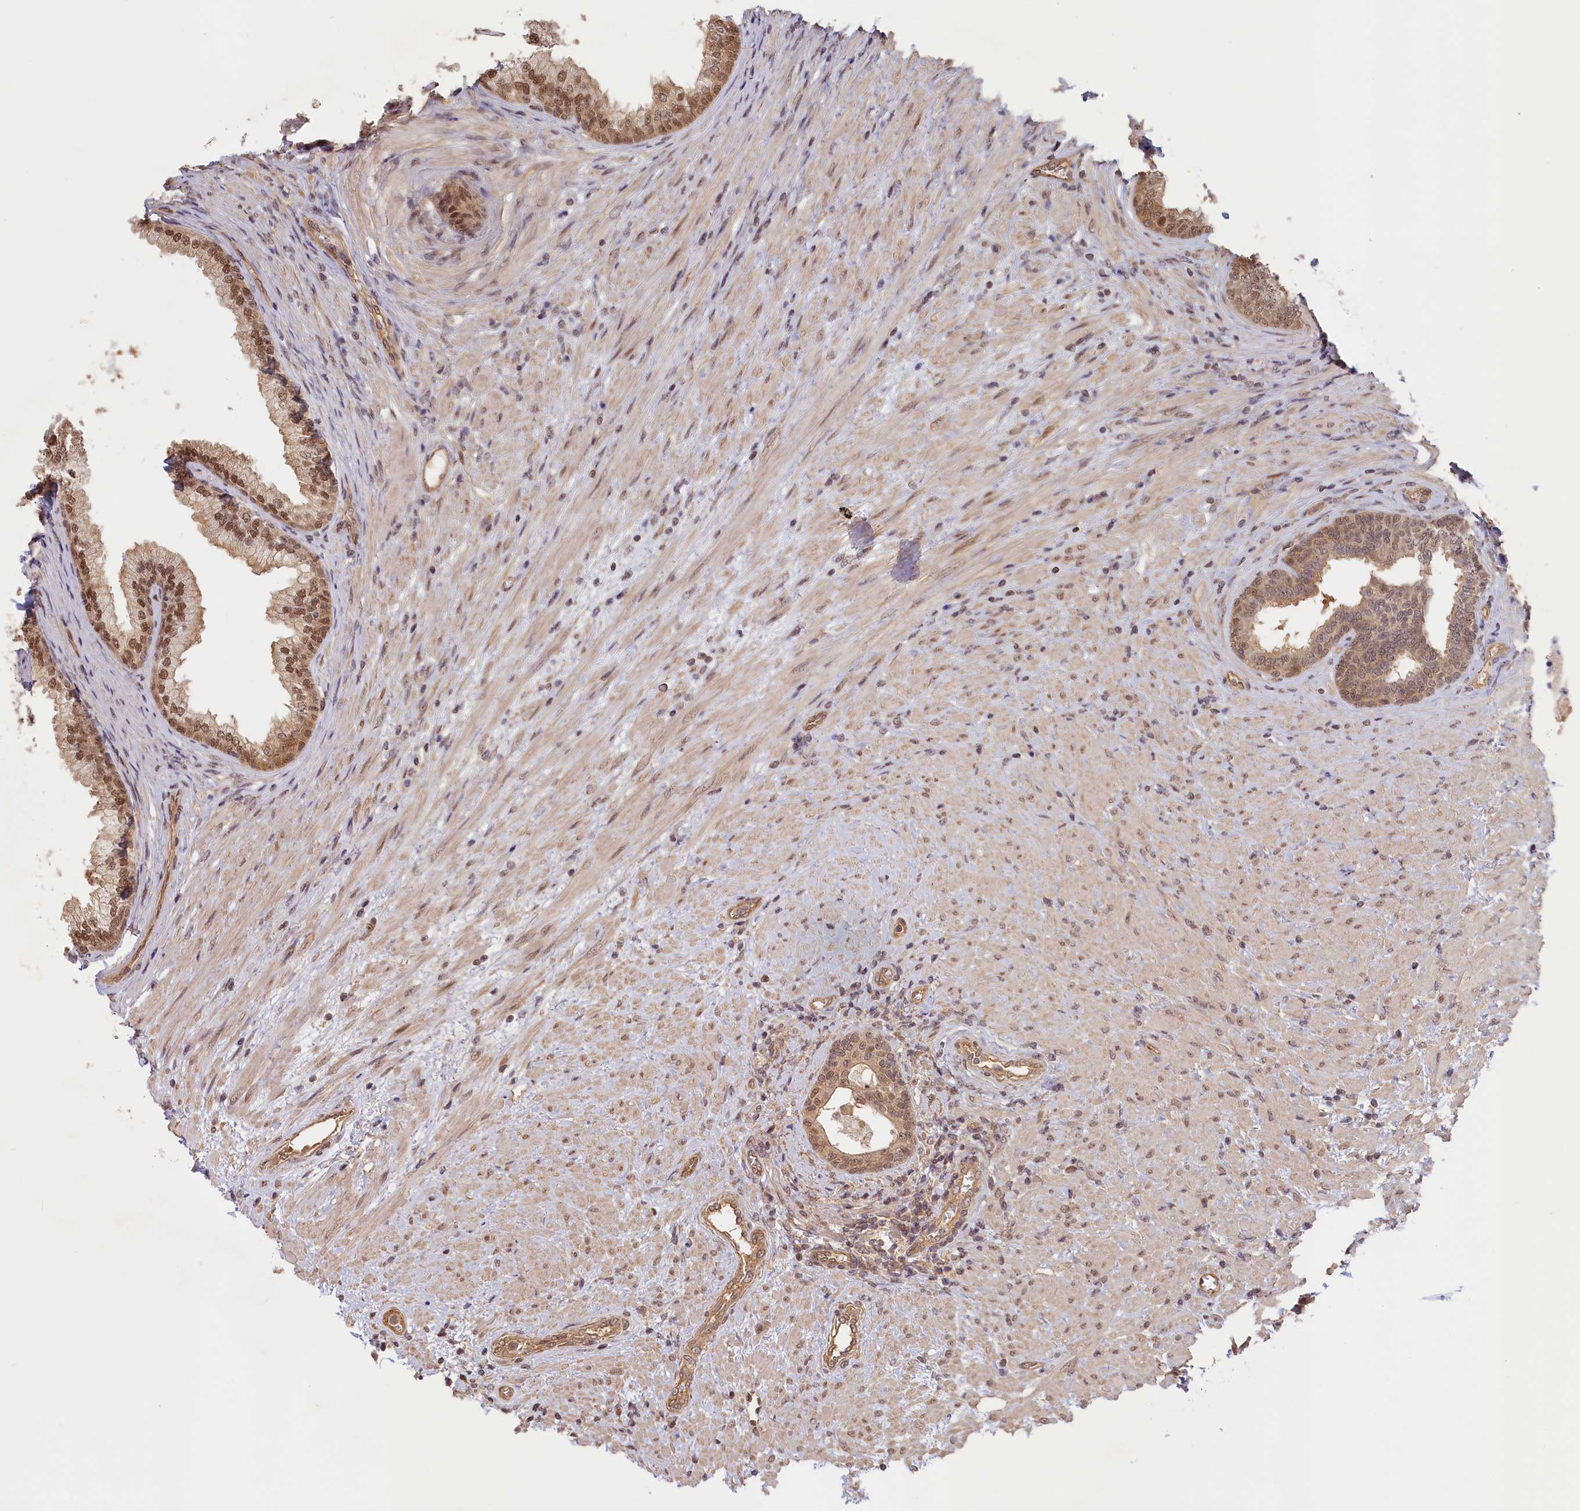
{"staining": {"intensity": "moderate", "quantity": ">75%", "location": "nuclear"}, "tissue": "prostate", "cell_type": "Glandular cells", "image_type": "normal", "snomed": [{"axis": "morphology", "description": "Normal tissue, NOS"}, {"axis": "topography", "description": "Prostate"}], "caption": "A high-resolution micrograph shows immunohistochemistry (IHC) staining of unremarkable prostate, which demonstrates moderate nuclear expression in approximately >75% of glandular cells.", "gene": "C19orf44", "patient": {"sex": "male", "age": 76}}